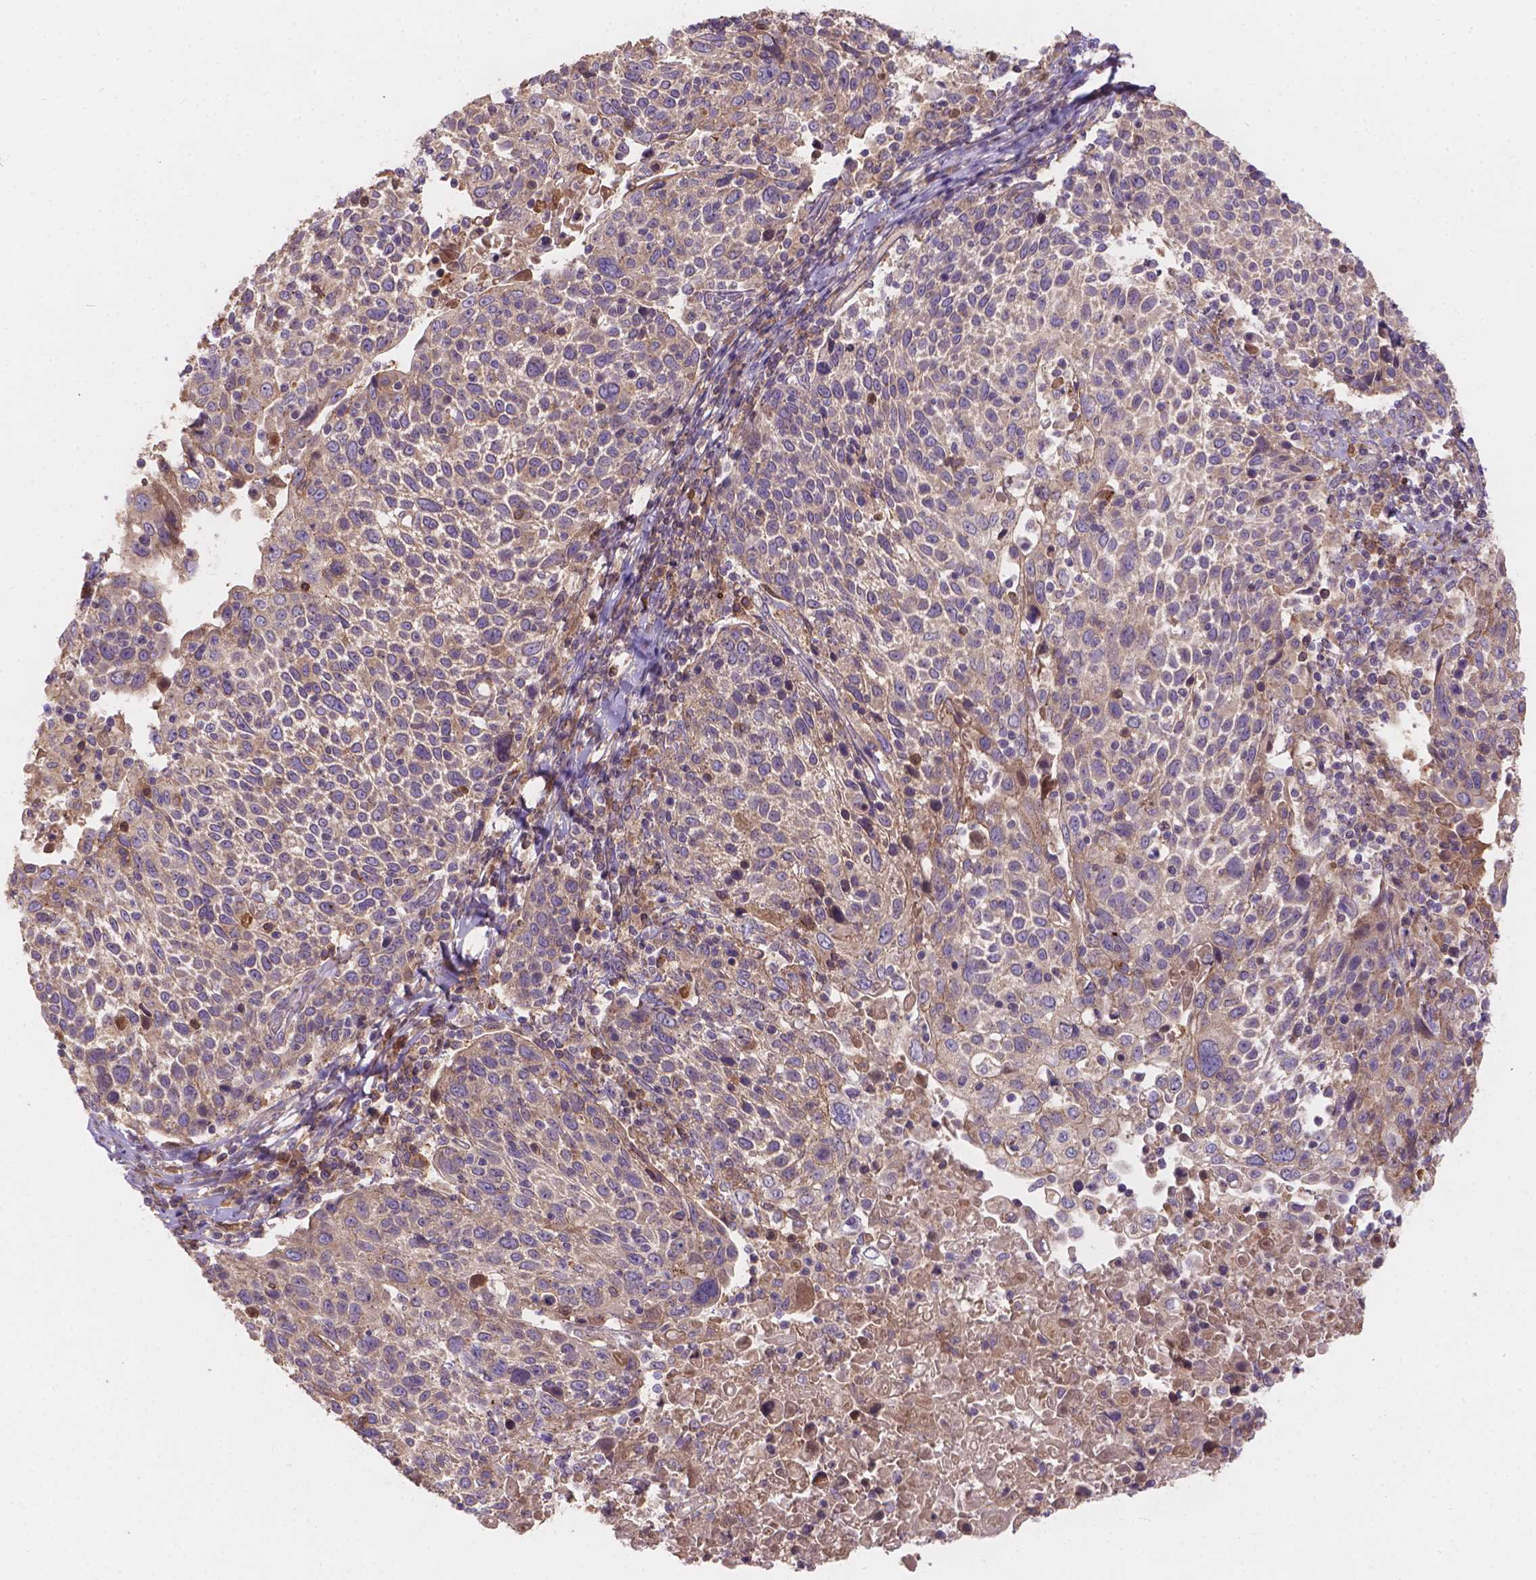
{"staining": {"intensity": "moderate", "quantity": ">75%", "location": "cytoplasmic/membranous"}, "tissue": "cervical cancer", "cell_type": "Tumor cells", "image_type": "cancer", "snomed": [{"axis": "morphology", "description": "Squamous cell carcinoma, NOS"}, {"axis": "topography", "description": "Cervix"}], "caption": "Squamous cell carcinoma (cervical) stained with immunohistochemistry displays moderate cytoplasmic/membranous staining in about >75% of tumor cells.", "gene": "CDK10", "patient": {"sex": "female", "age": 61}}